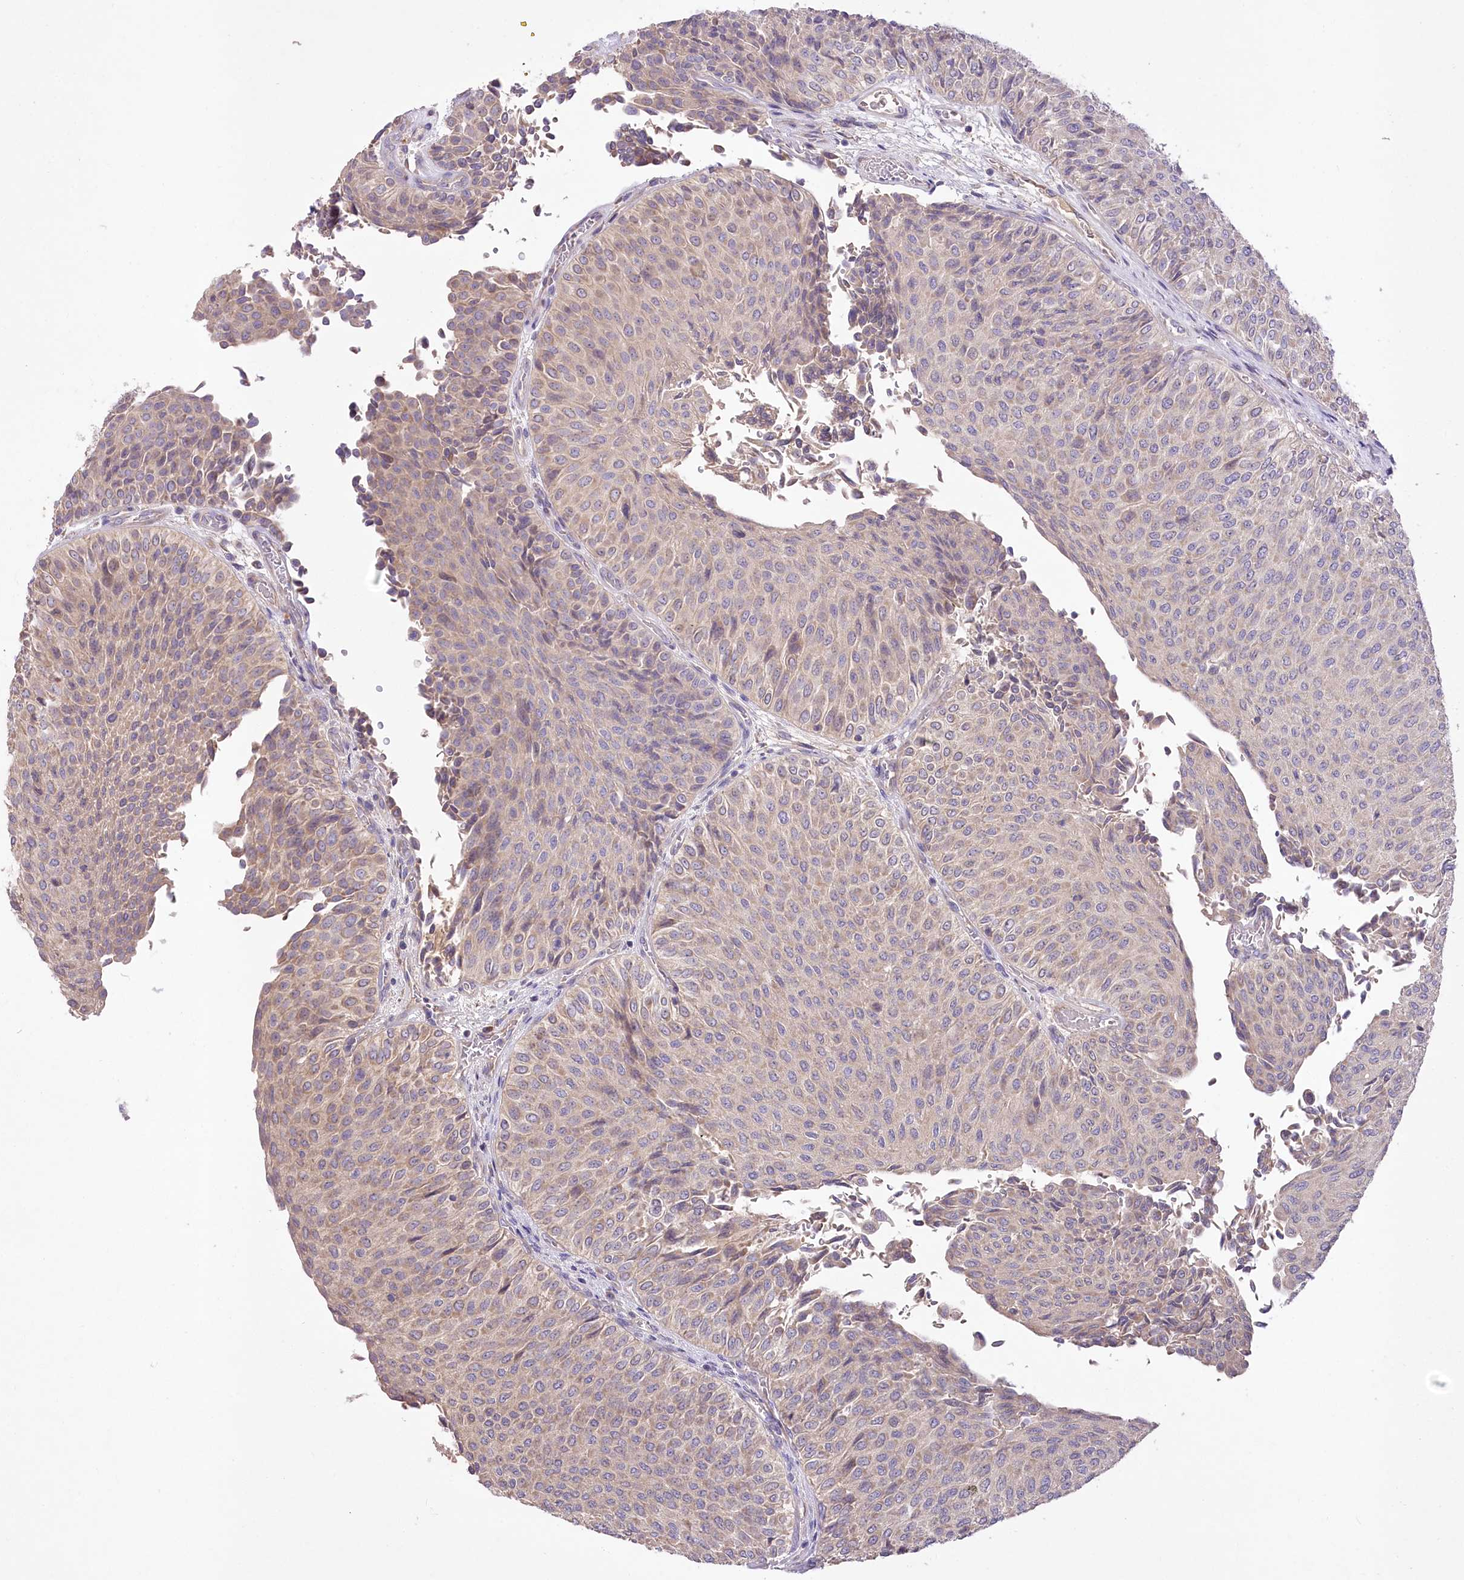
{"staining": {"intensity": "weak", "quantity": "<25%", "location": "cytoplasmic/membranous"}, "tissue": "urothelial cancer", "cell_type": "Tumor cells", "image_type": "cancer", "snomed": [{"axis": "morphology", "description": "Urothelial carcinoma, Low grade"}, {"axis": "topography", "description": "Urinary bladder"}], "caption": "Human urothelial cancer stained for a protein using immunohistochemistry (IHC) demonstrates no expression in tumor cells.", "gene": "PBLD", "patient": {"sex": "male", "age": 78}}